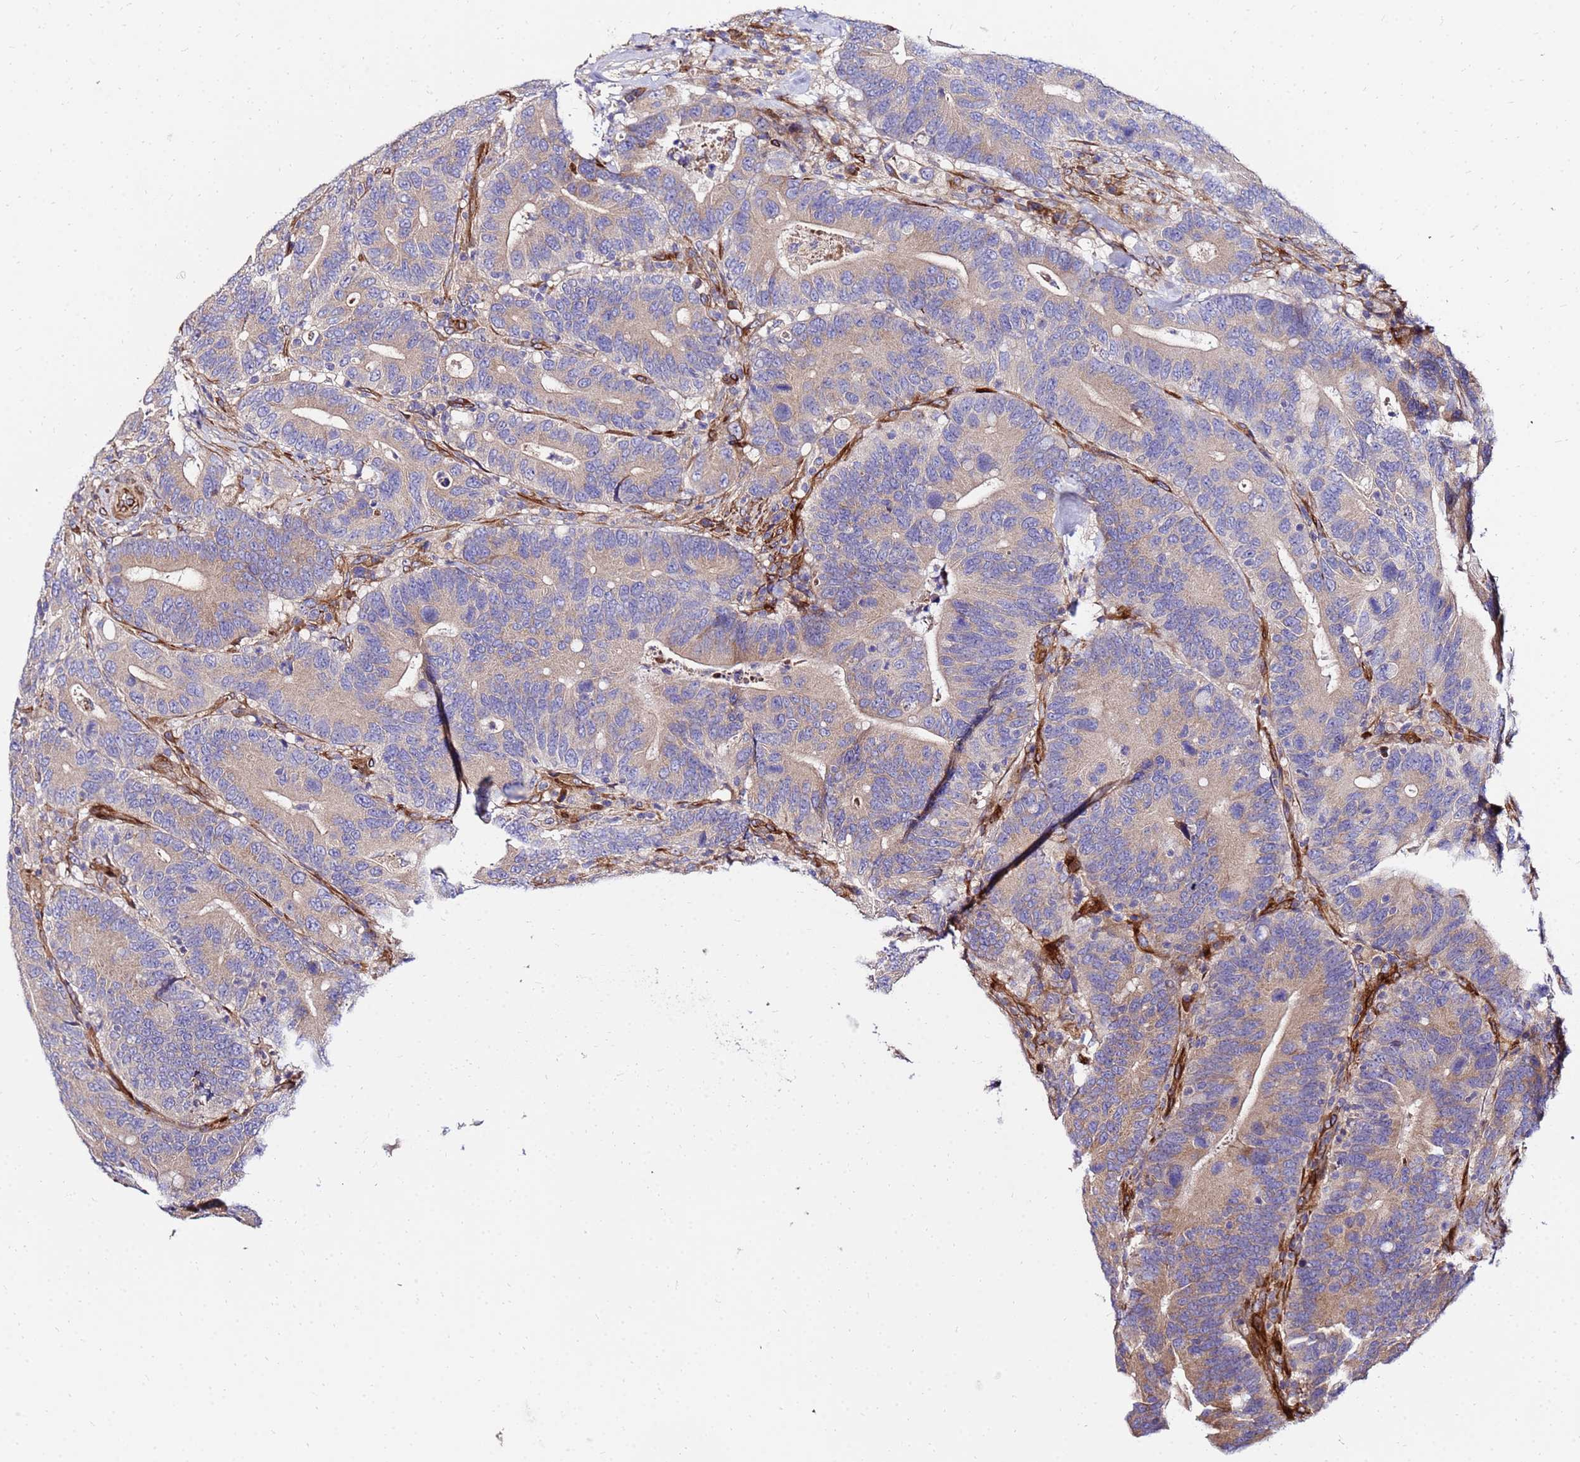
{"staining": {"intensity": "moderate", "quantity": ">75%", "location": "cytoplasmic/membranous"}, "tissue": "colorectal cancer", "cell_type": "Tumor cells", "image_type": "cancer", "snomed": [{"axis": "morphology", "description": "Adenocarcinoma, NOS"}, {"axis": "topography", "description": "Colon"}], "caption": "This photomicrograph shows immunohistochemistry staining of colorectal cancer, with medium moderate cytoplasmic/membranous expression in approximately >75% of tumor cells.", "gene": "WWC2", "patient": {"sex": "female", "age": 66}}